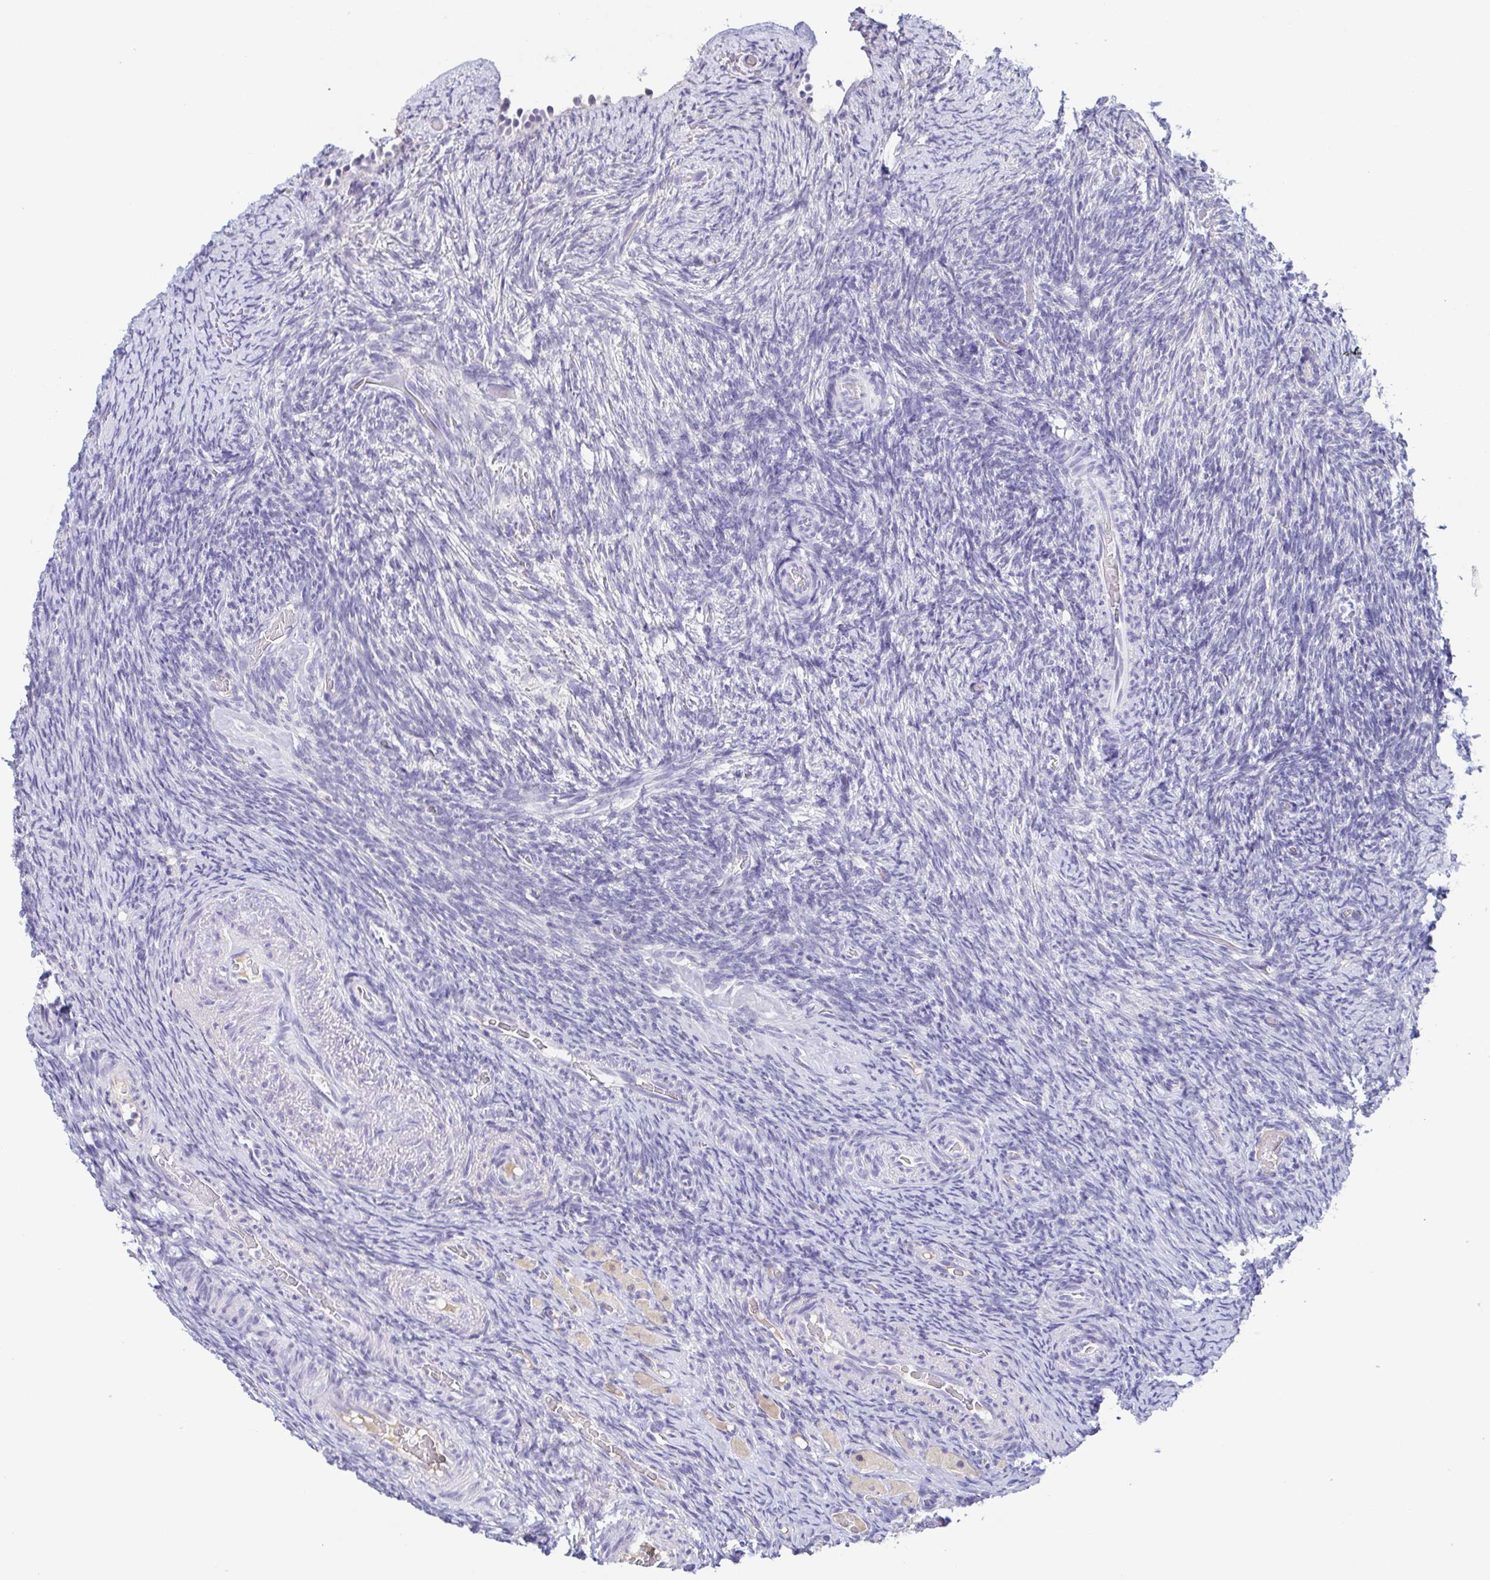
{"staining": {"intensity": "weak", "quantity": ">75%", "location": "cytoplasmic/membranous"}, "tissue": "ovary", "cell_type": "Follicle cells", "image_type": "normal", "snomed": [{"axis": "morphology", "description": "Normal tissue, NOS"}, {"axis": "topography", "description": "Ovary"}], "caption": "The immunohistochemical stain highlights weak cytoplasmic/membranous expression in follicle cells of benign ovary. Nuclei are stained in blue.", "gene": "TREH", "patient": {"sex": "female", "age": 34}}